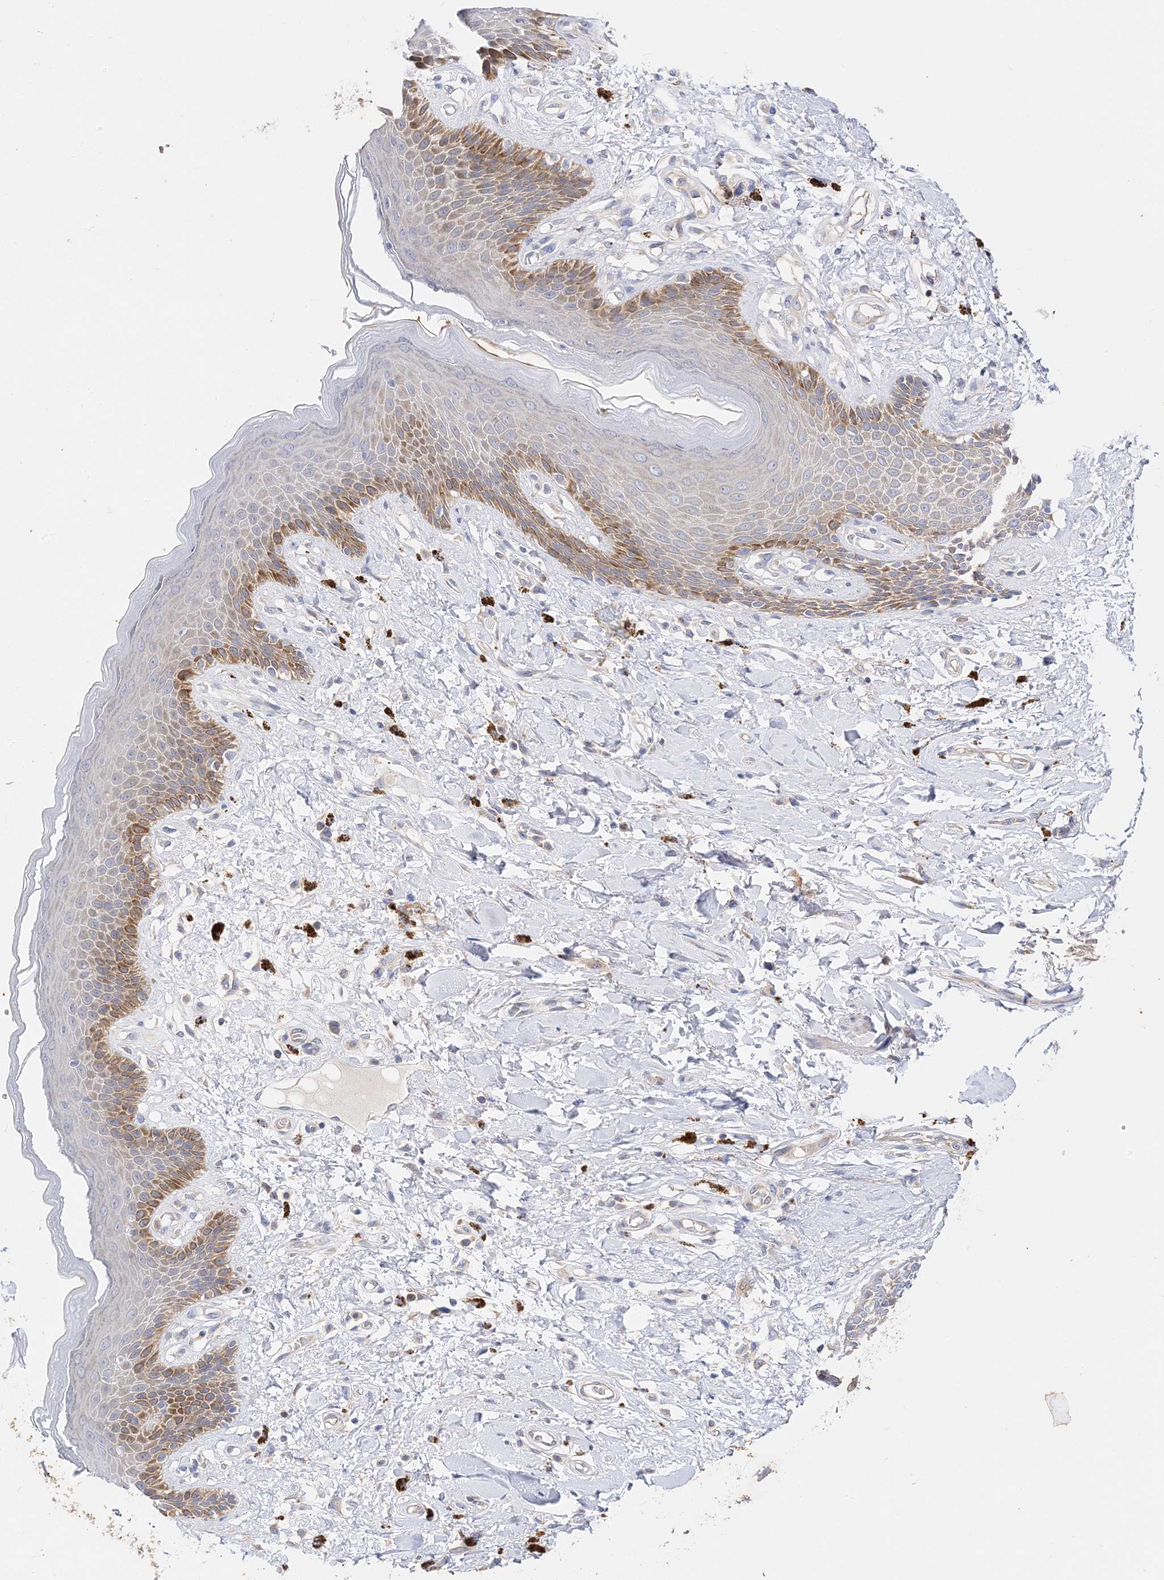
{"staining": {"intensity": "moderate", "quantity": "<25%", "location": "cytoplasmic/membranous"}, "tissue": "skin", "cell_type": "Epidermal cells", "image_type": "normal", "snomed": [{"axis": "morphology", "description": "Normal tissue, NOS"}, {"axis": "topography", "description": "Anal"}], "caption": "The micrograph exhibits immunohistochemical staining of benign skin. There is moderate cytoplasmic/membranous expression is appreciated in about <25% of epidermal cells.", "gene": "ARV1", "patient": {"sex": "female", "age": 78}}